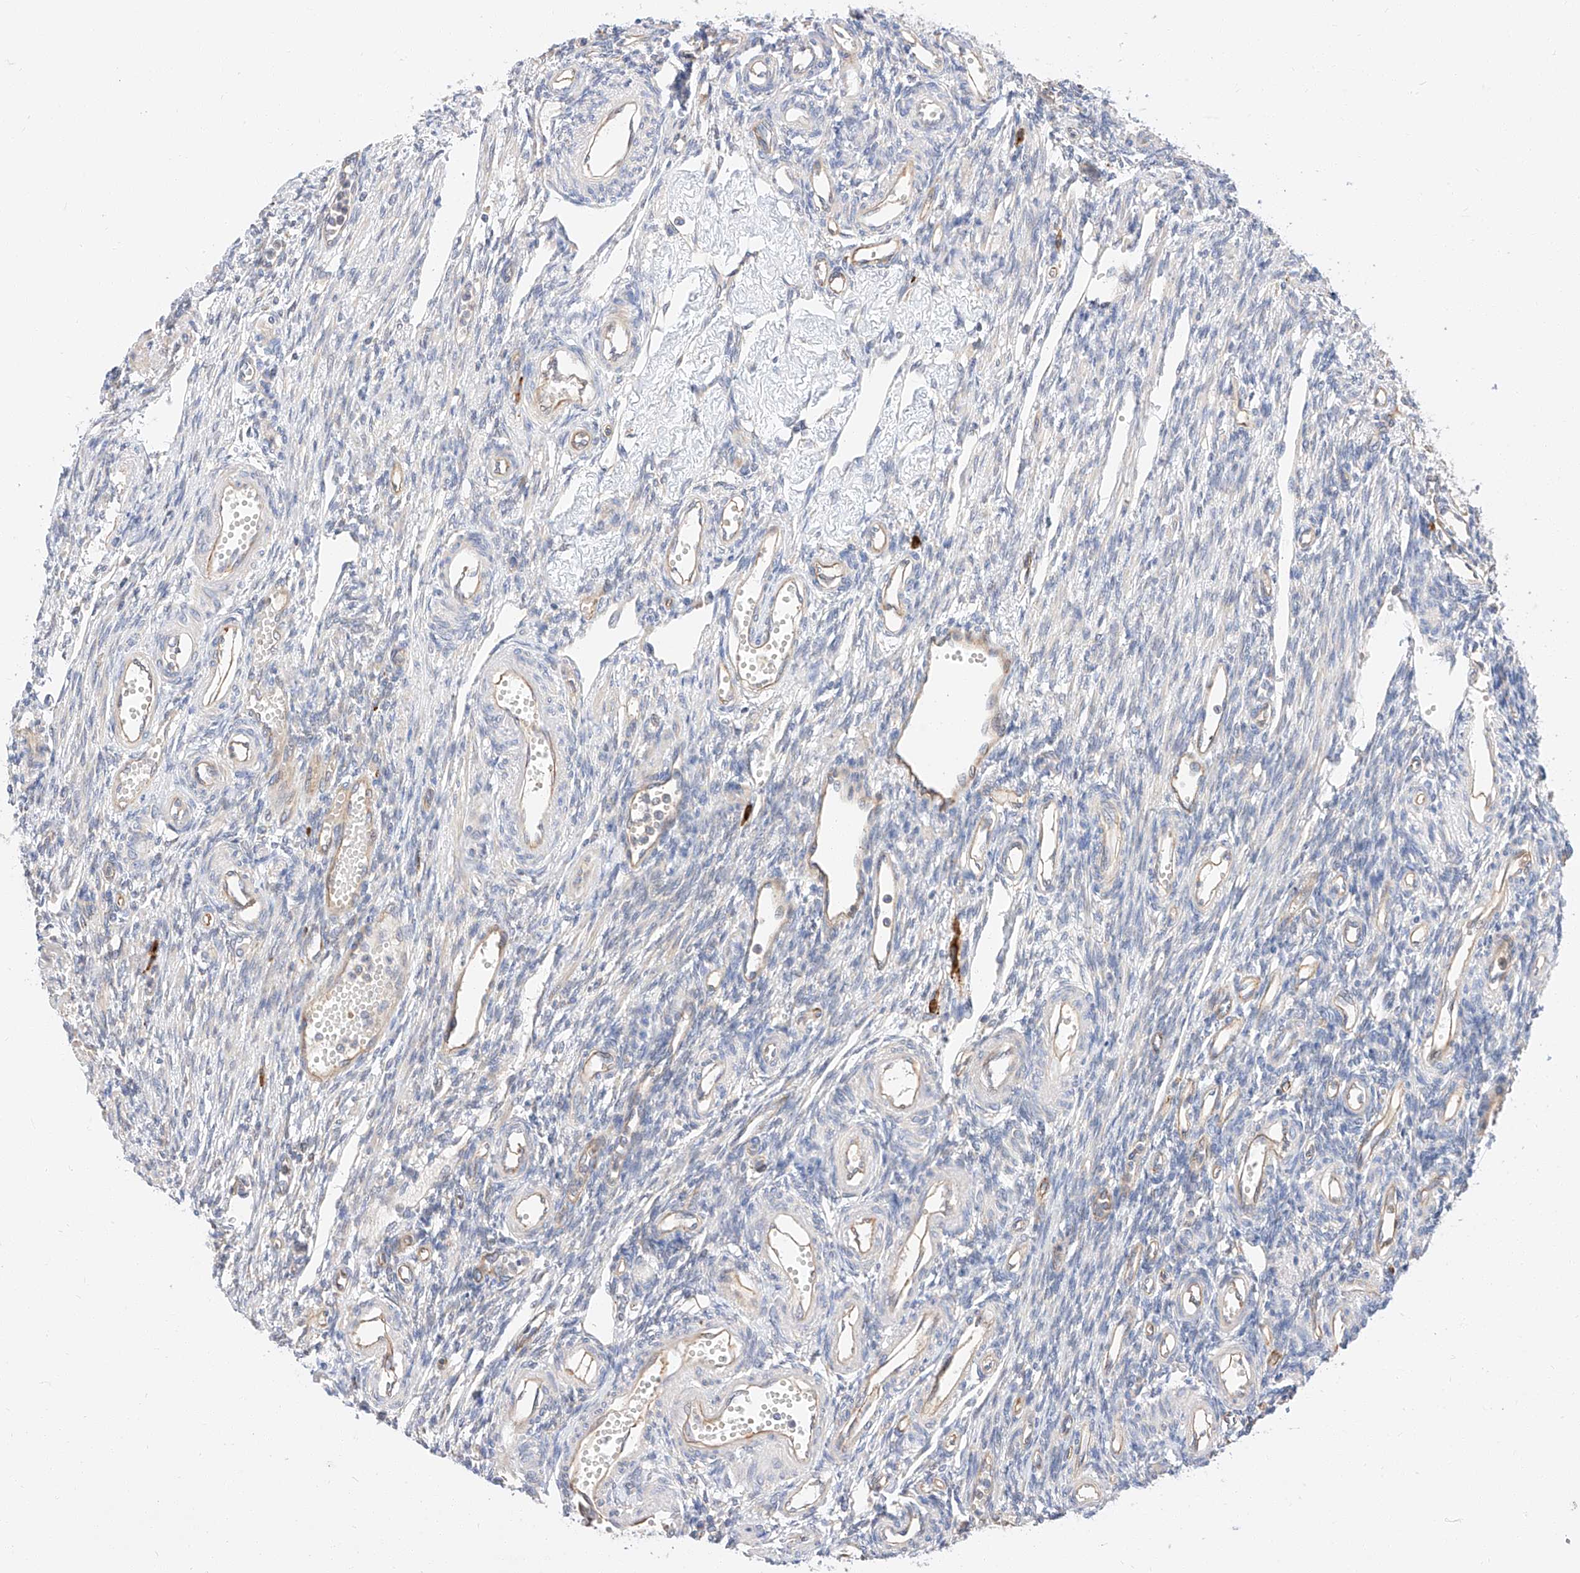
{"staining": {"intensity": "negative", "quantity": "none", "location": "none"}, "tissue": "ovary", "cell_type": "Follicle cells", "image_type": "normal", "snomed": [{"axis": "morphology", "description": "Normal tissue, NOS"}, {"axis": "morphology", "description": "Cyst, NOS"}, {"axis": "topography", "description": "Ovary"}], "caption": "The immunohistochemistry (IHC) histopathology image has no significant staining in follicle cells of ovary.", "gene": "GLMN", "patient": {"sex": "female", "age": 33}}